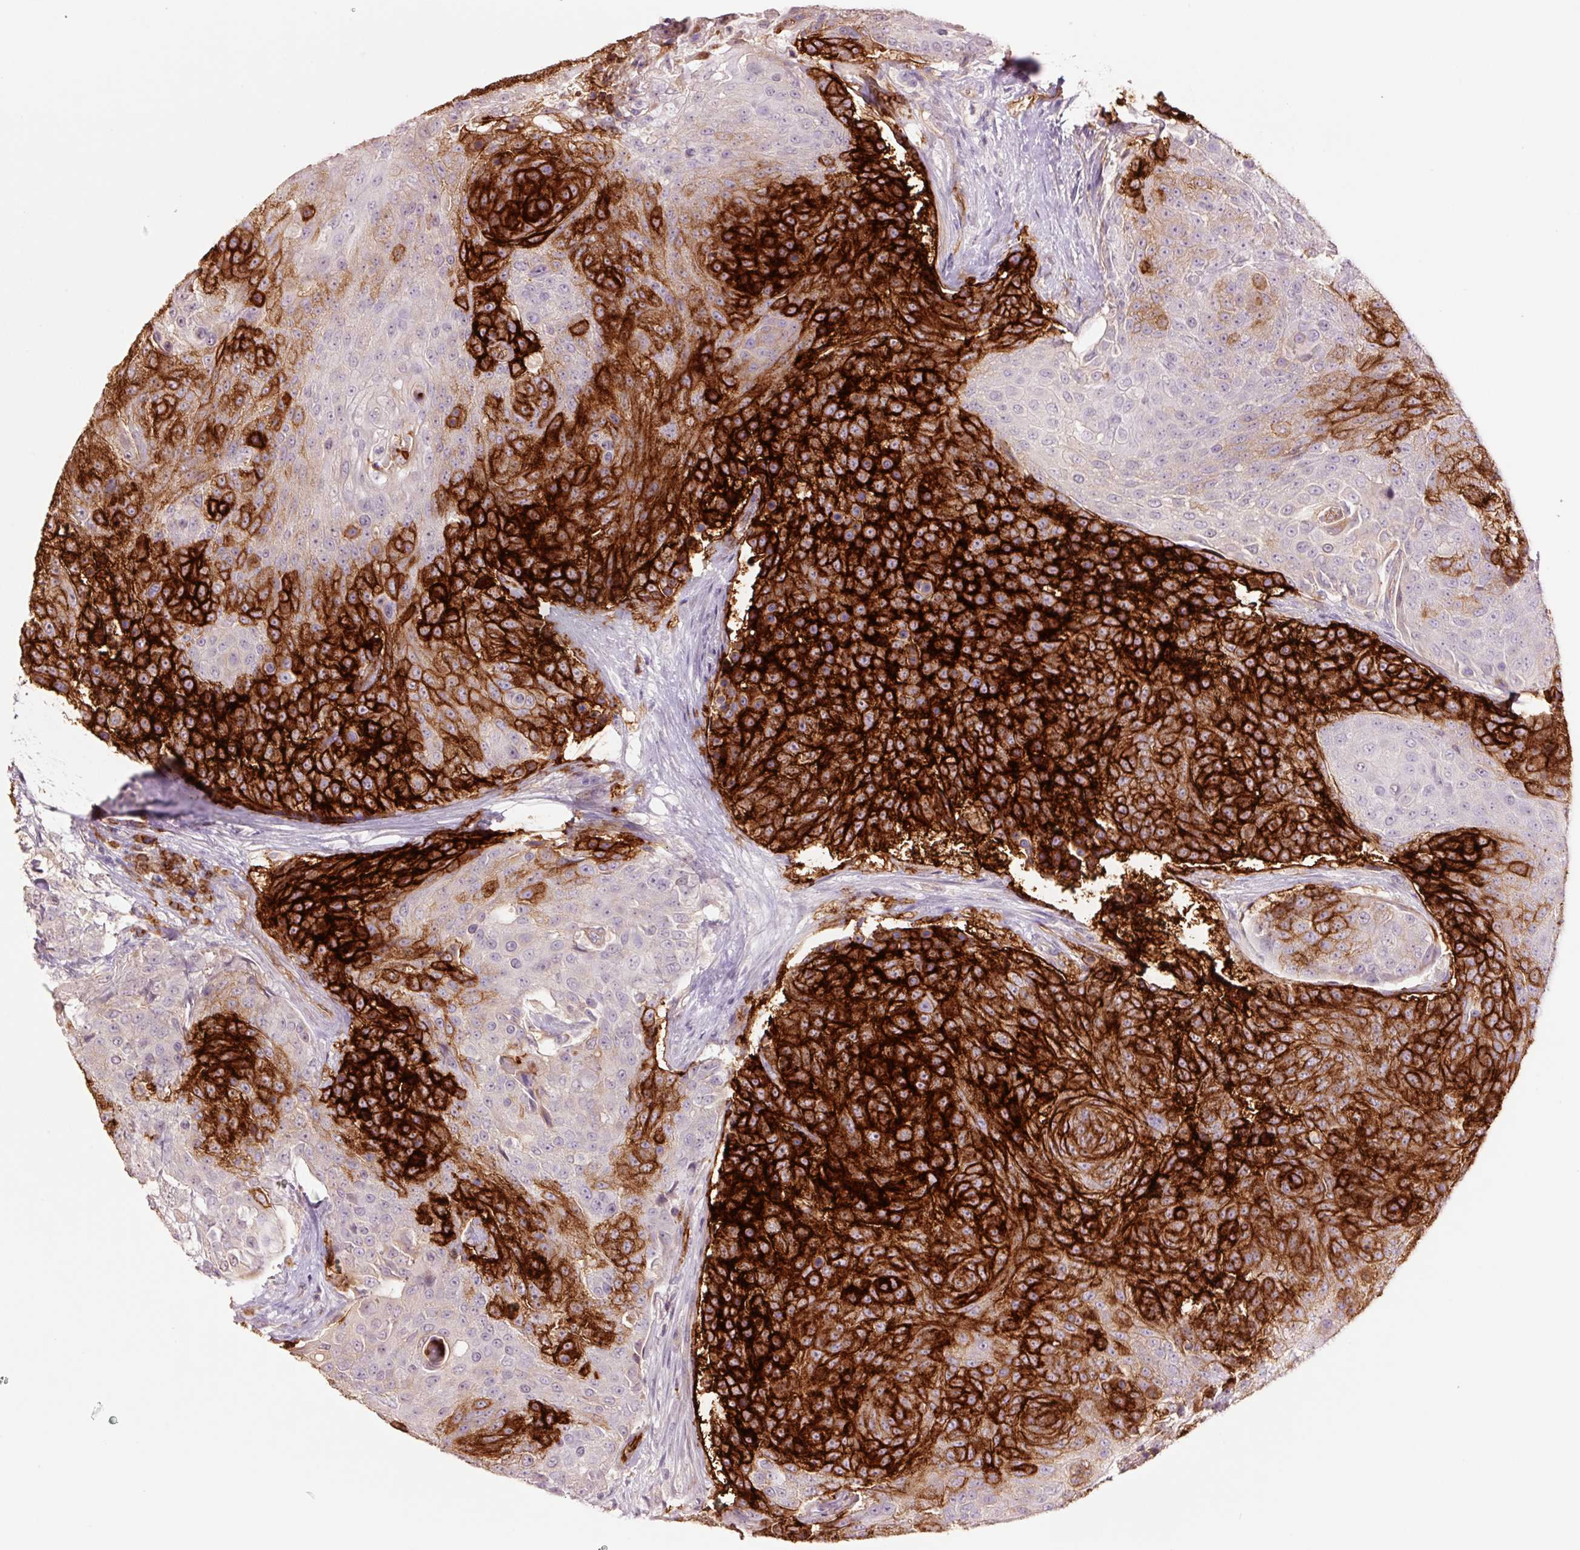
{"staining": {"intensity": "strong", "quantity": "25%-75%", "location": "cytoplasmic/membranous"}, "tissue": "urothelial cancer", "cell_type": "Tumor cells", "image_type": "cancer", "snomed": [{"axis": "morphology", "description": "Urothelial carcinoma, High grade"}, {"axis": "topography", "description": "Urinary bladder"}], "caption": "Immunohistochemical staining of urothelial cancer displays high levels of strong cytoplasmic/membranous staining in about 25%-75% of tumor cells.", "gene": "SLC1A4", "patient": {"sex": "female", "age": 63}}